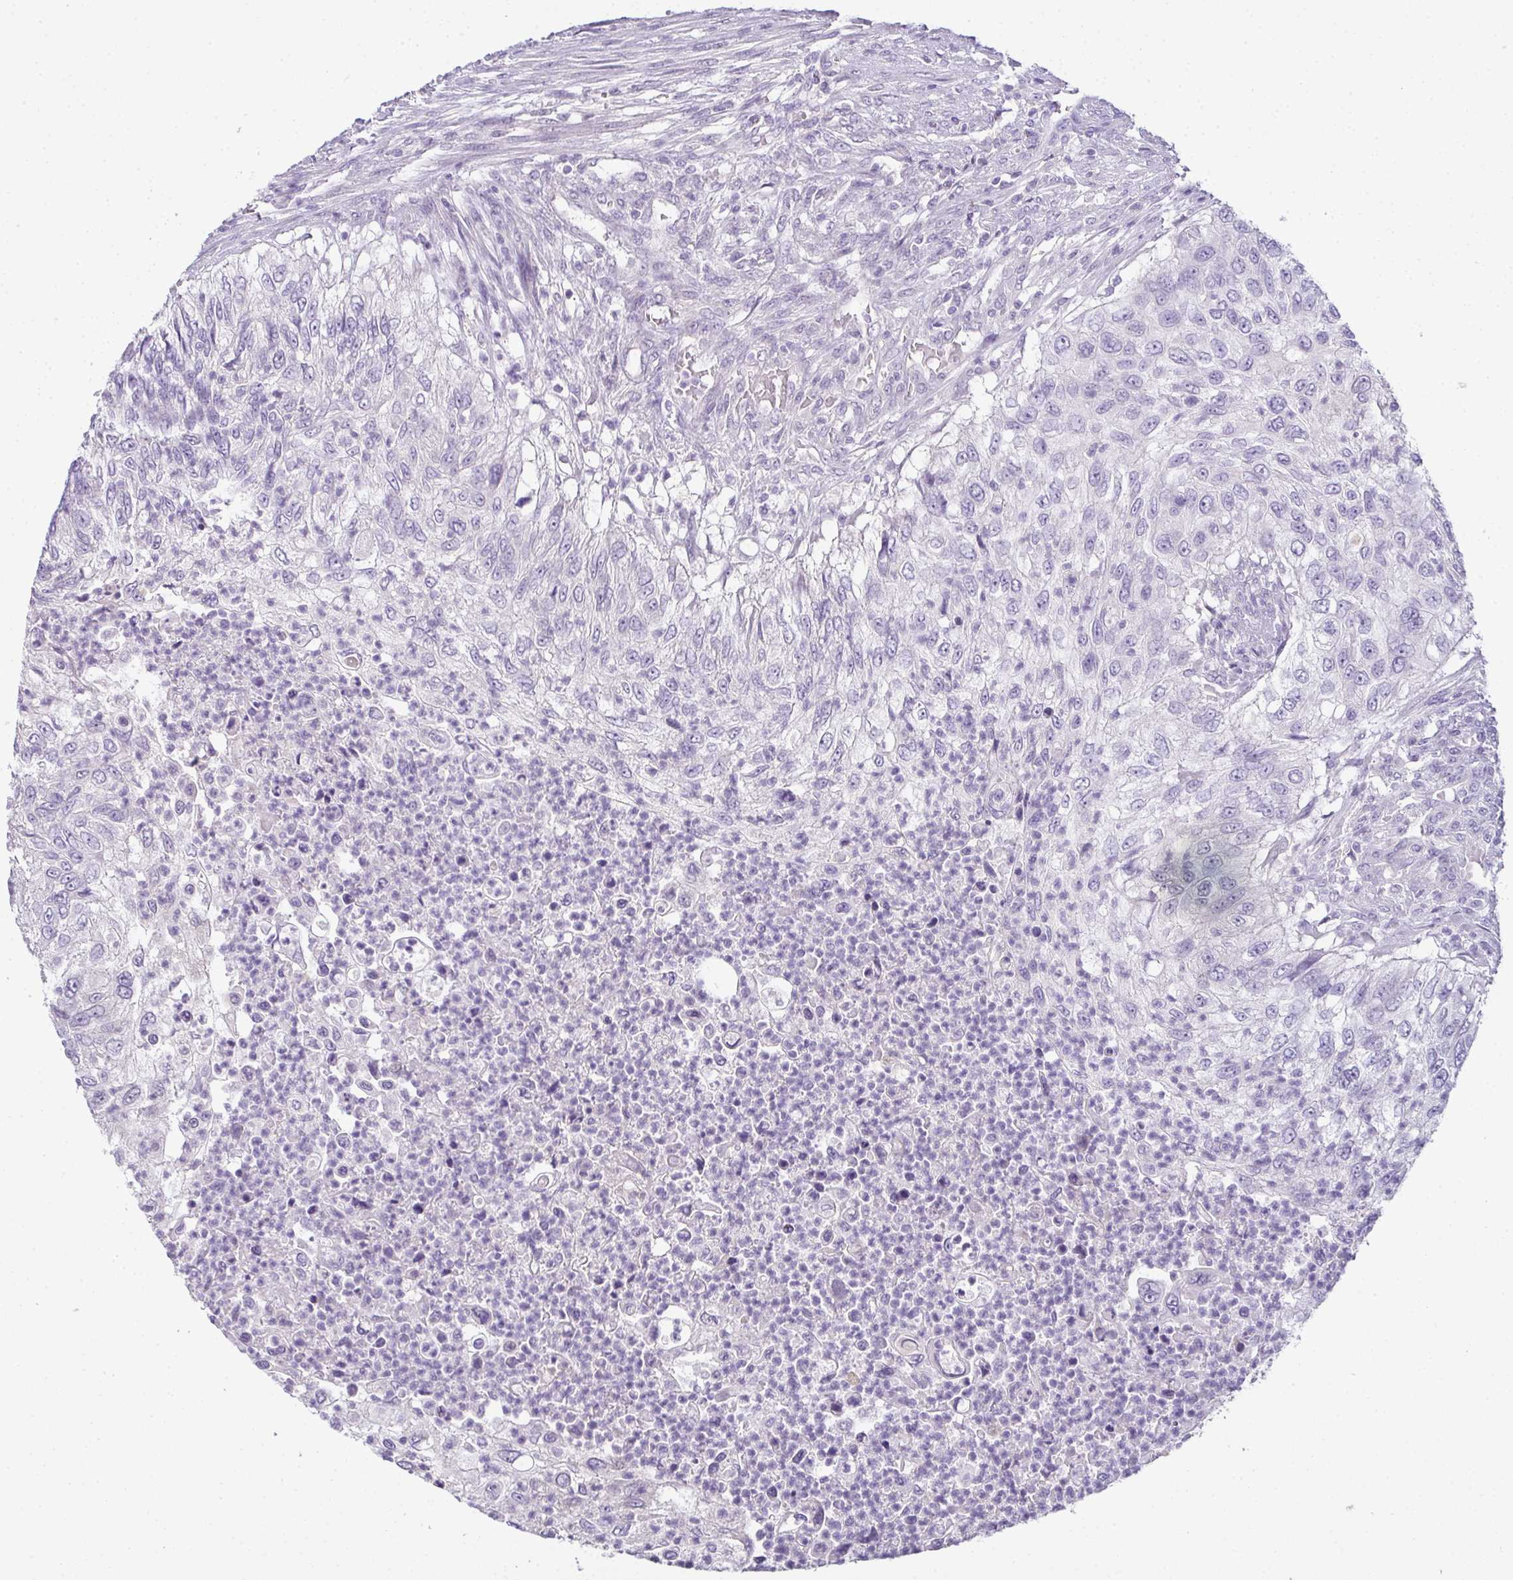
{"staining": {"intensity": "negative", "quantity": "none", "location": "none"}, "tissue": "urothelial cancer", "cell_type": "Tumor cells", "image_type": "cancer", "snomed": [{"axis": "morphology", "description": "Urothelial carcinoma, High grade"}, {"axis": "topography", "description": "Urinary bladder"}], "caption": "IHC of human urothelial cancer demonstrates no positivity in tumor cells.", "gene": "CMPK1", "patient": {"sex": "female", "age": 60}}